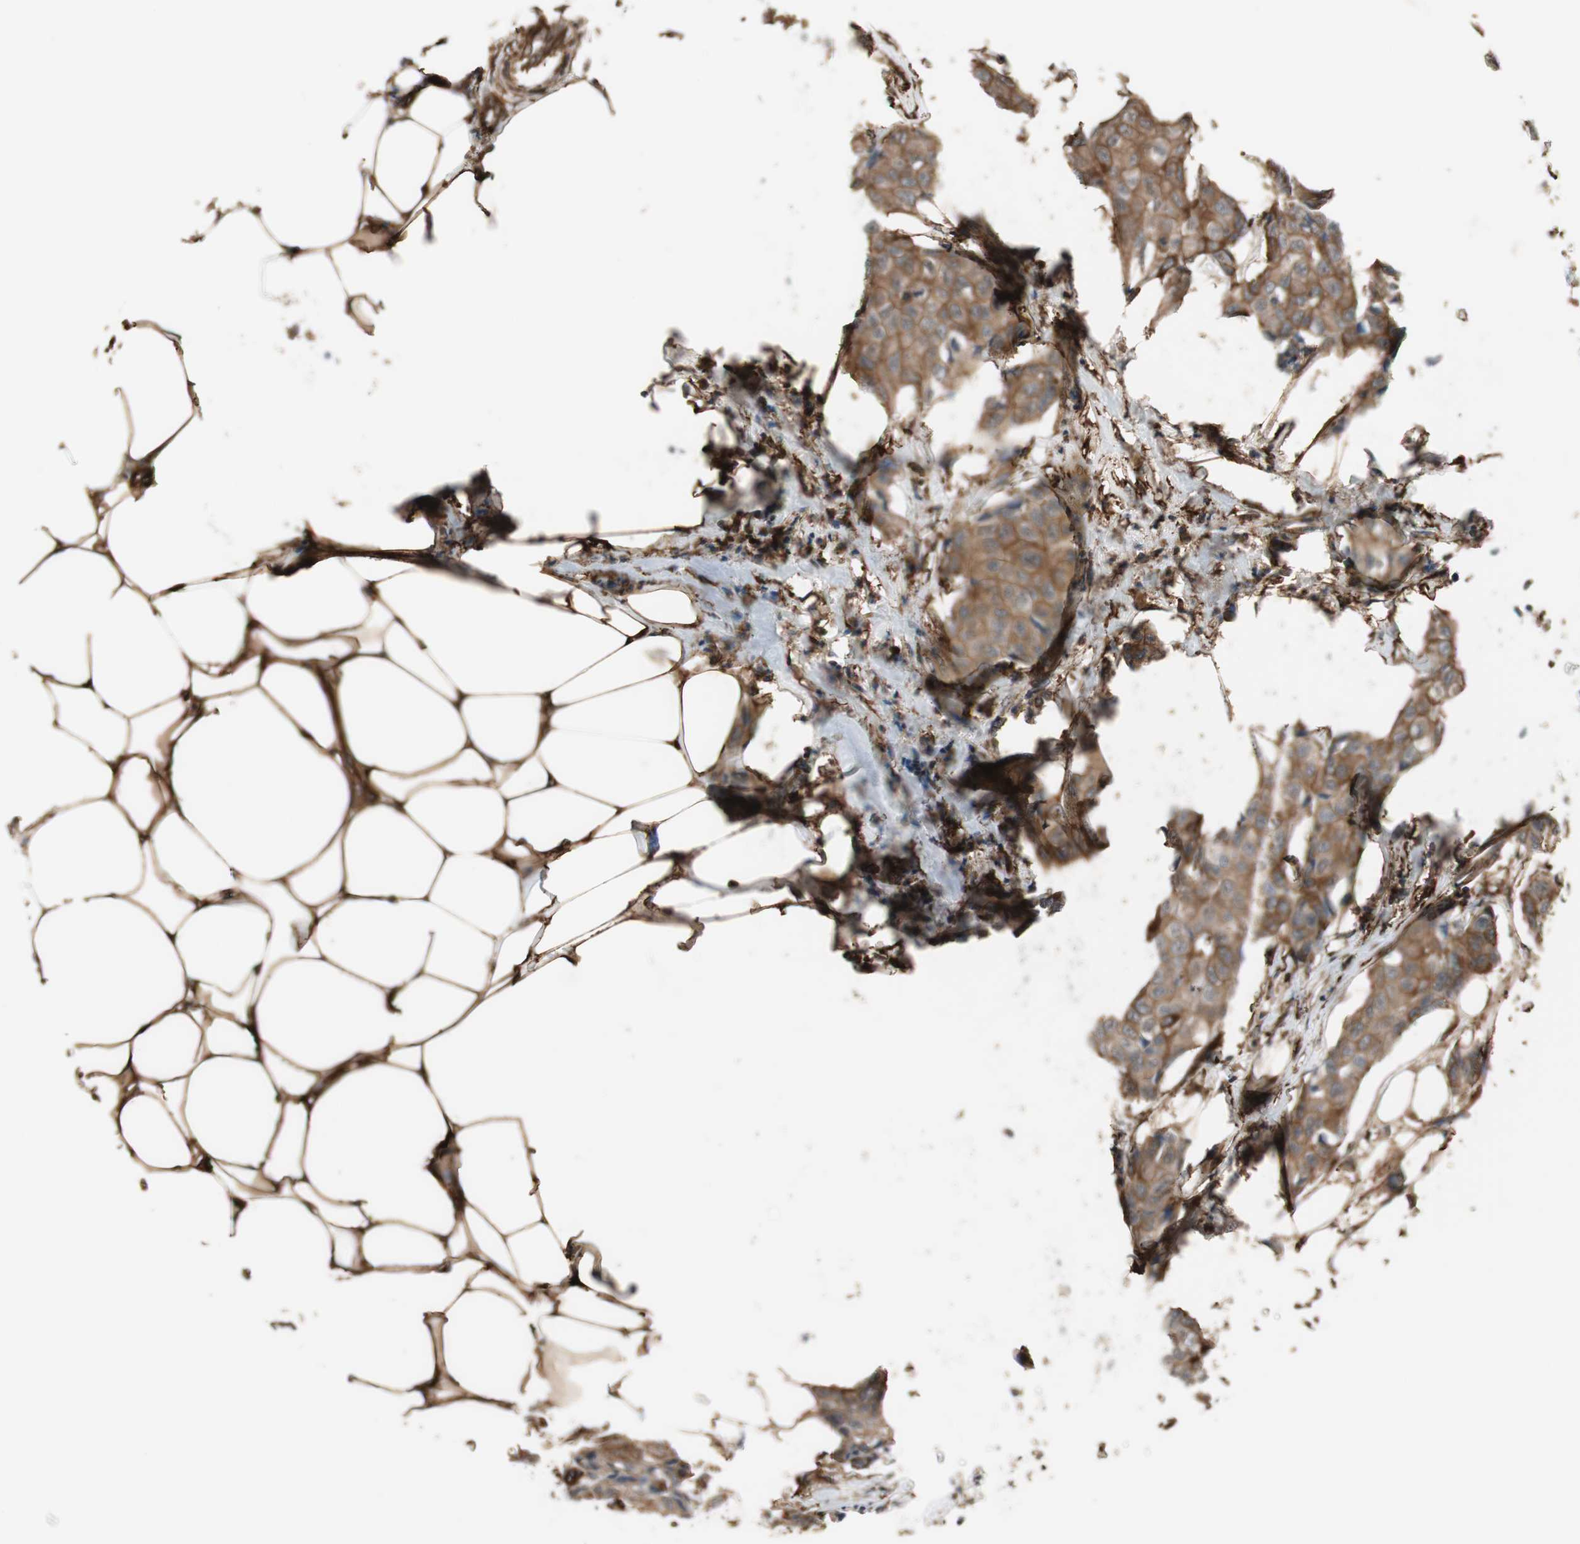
{"staining": {"intensity": "moderate", "quantity": ">75%", "location": "cytoplasmic/membranous"}, "tissue": "breast cancer", "cell_type": "Tumor cells", "image_type": "cancer", "snomed": [{"axis": "morphology", "description": "Duct carcinoma"}, {"axis": "topography", "description": "Breast"}], "caption": "Human invasive ductal carcinoma (breast) stained with a brown dye shows moderate cytoplasmic/membranous positive expression in approximately >75% of tumor cells.", "gene": "PTPN11", "patient": {"sex": "female", "age": 80}}